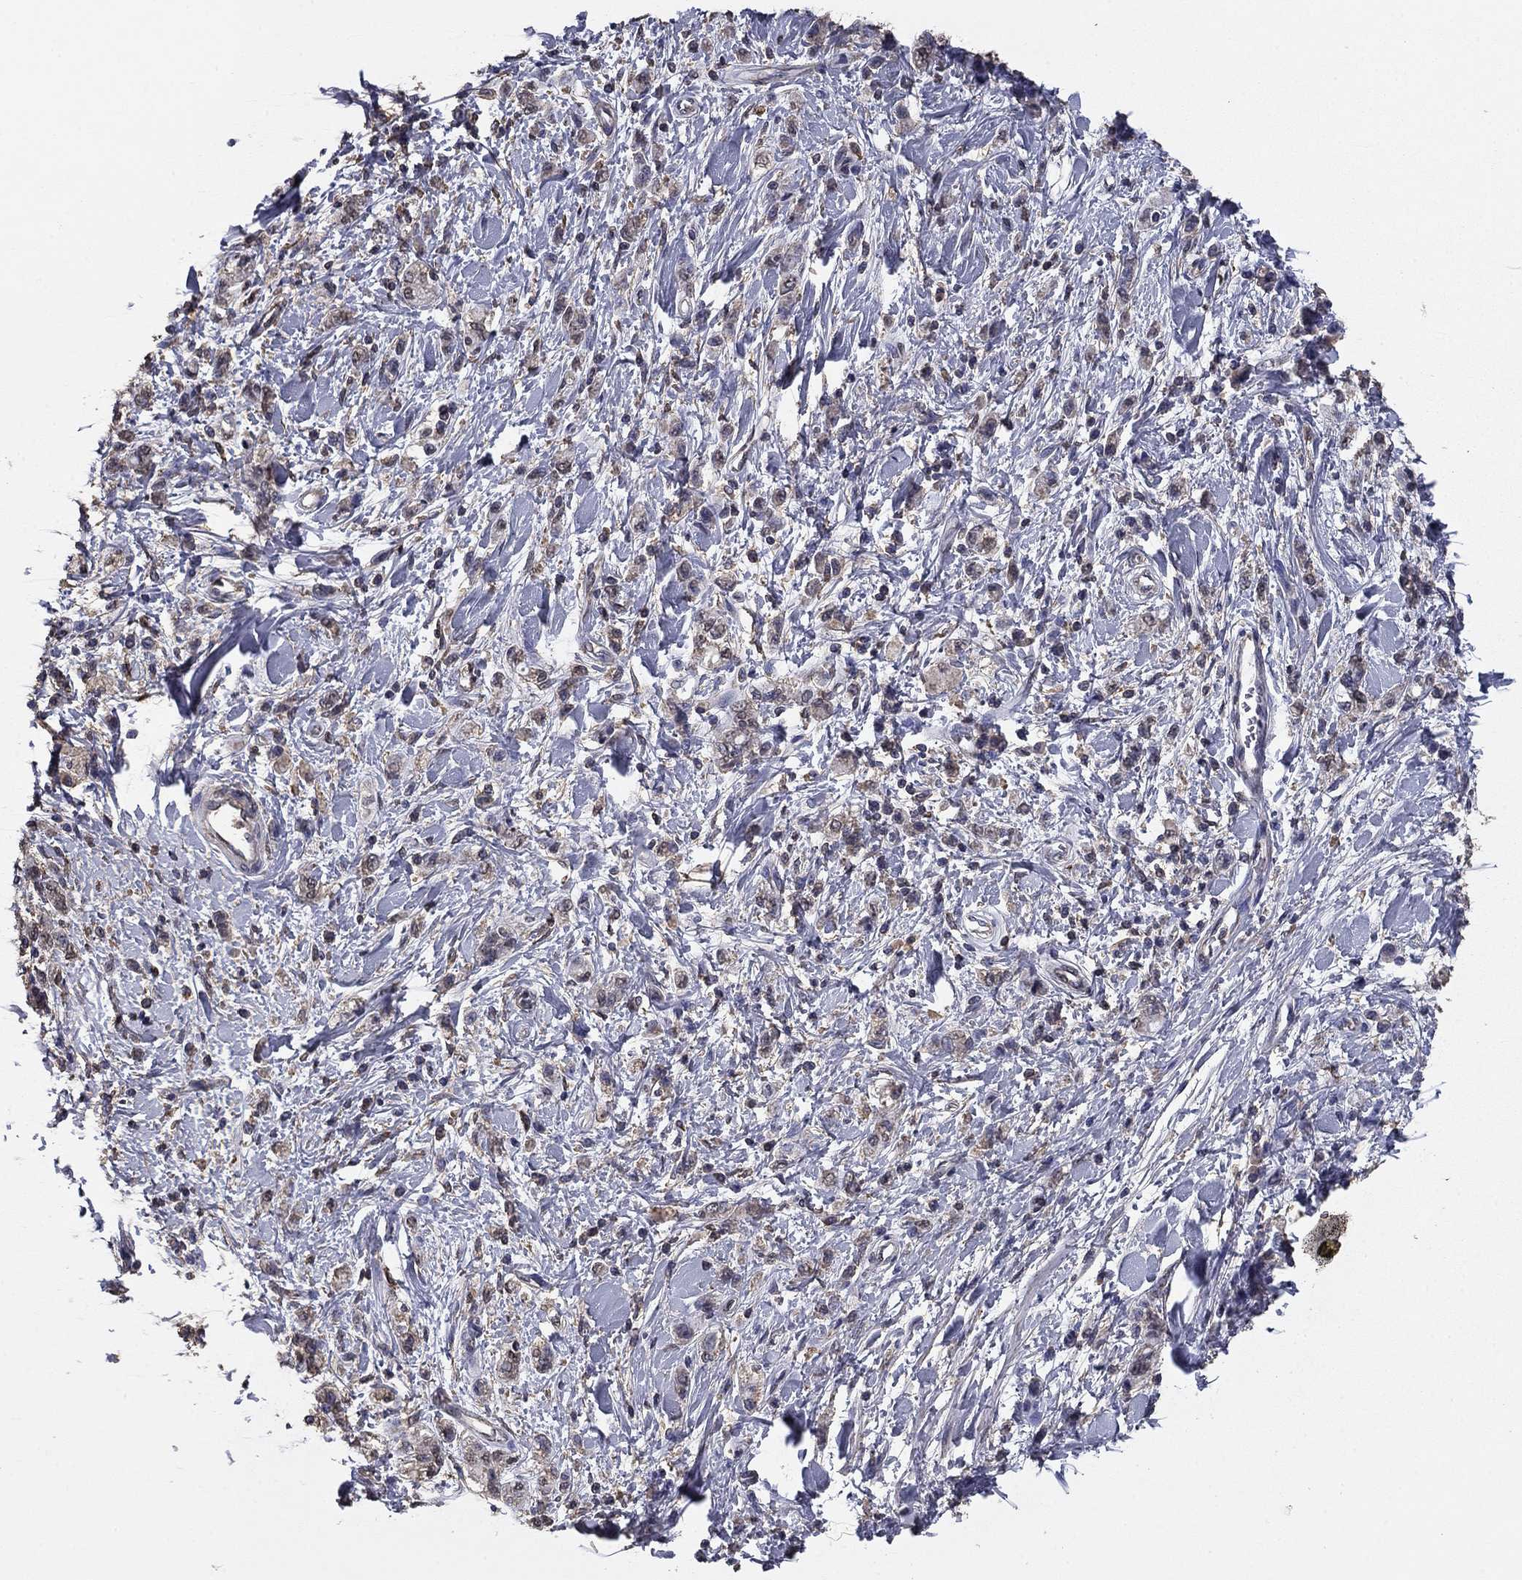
{"staining": {"intensity": "negative", "quantity": "none", "location": "none"}, "tissue": "stomach cancer", "cell_type": "Tumor cells", "image_type": "cancer", "snomed": [{"axis": "morphology", "description": "Adenocarcinoma, NOS"}, {"axis": "topography", "description": "Stomach"}], "caption": "Image shows no protein staining in tumor cells of stomach cancer (adenocarcinoma) tissue.", "gene": "MFAP3L", "patient": {"sex": "male", "age": 77}}